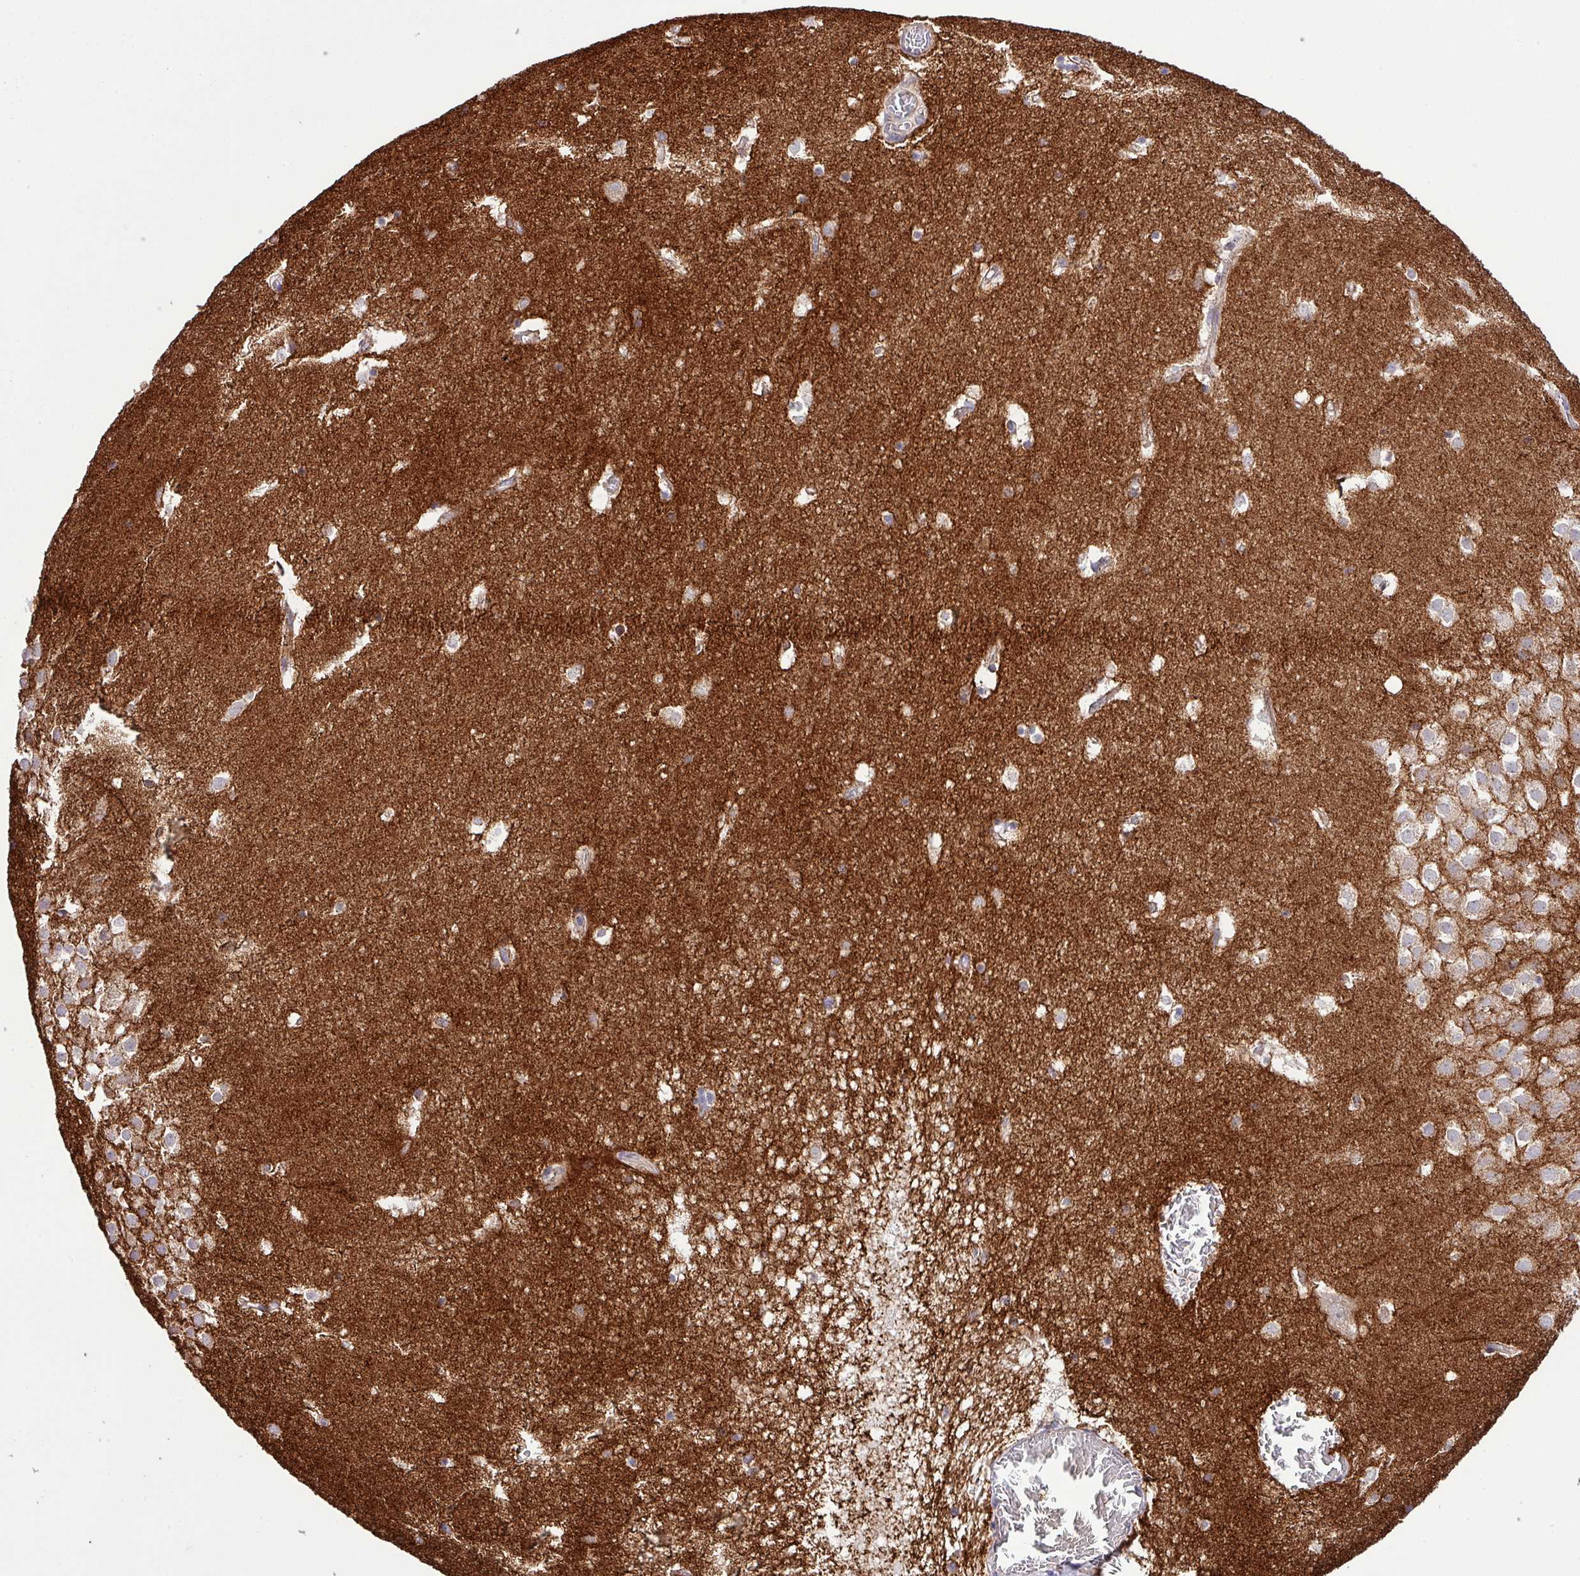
{"staining": {"intensity": "weak", "quantity": "25%-75%", "location": "cytoplasmic/membranous"}, "tissue": "hippocampus", "cell_type": "Glial cells", "image_type": "normal", "snomed": [{"axis": "morphology", "description": "Normal tissue, NOS"}, {"axis": "topography", "description": "Hippocampus"}], "caption": "Immunohistochemical staining of benign human hippocampus reveals low levels of weak cytoplasmic/membranous expression in about 25%-75% of glial cells. The staining was performed using DAB (3,3'-diaminobenzidine) to visualize the protein expression in brown, while the nuclei were stained in blue with hematoxylin (Magnification: 20x).", "gene": "B3GNT9", "patient": {"sex": "female", "age": 52}}